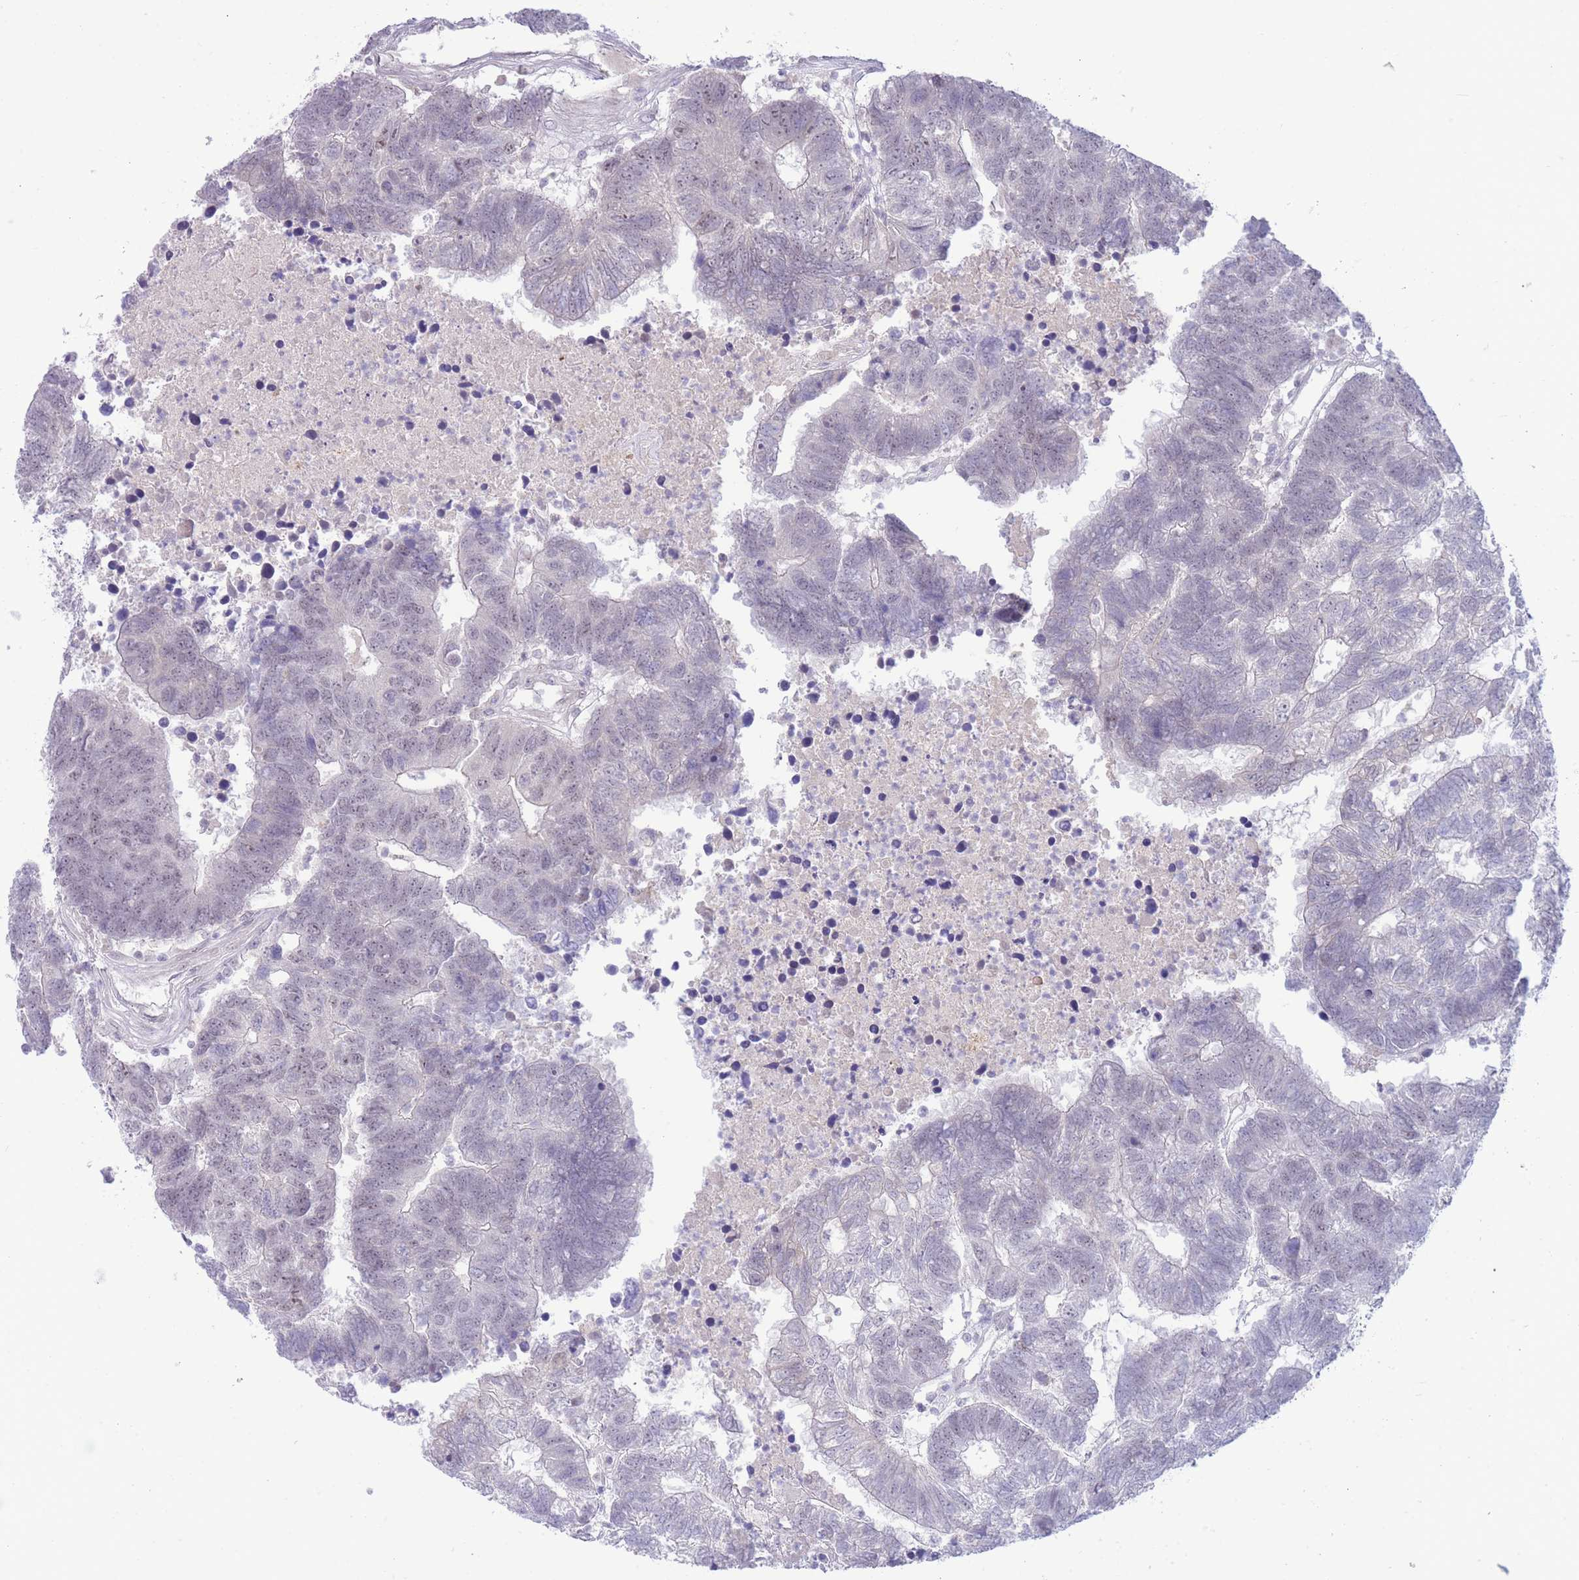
{"staining": {"intensity": "weak", "quantity": "<25%", "location": "nuclear"}, "tissue": "colorectal cancer", "cell_type": "Tumor cells", "image_type": "cancer", "snomed": [{"axis": "morphology", "description": "Adenocarcinoma, NOS"}, {"axis": "topography", "description": "Colon"}], "caption": "Human adenocarcinoma (colorectal) stained for a protein using IHC exhibits no expression in tumor cells.", "gene": "FBXO46", "patient": {"sex": "female", "age": 48}}